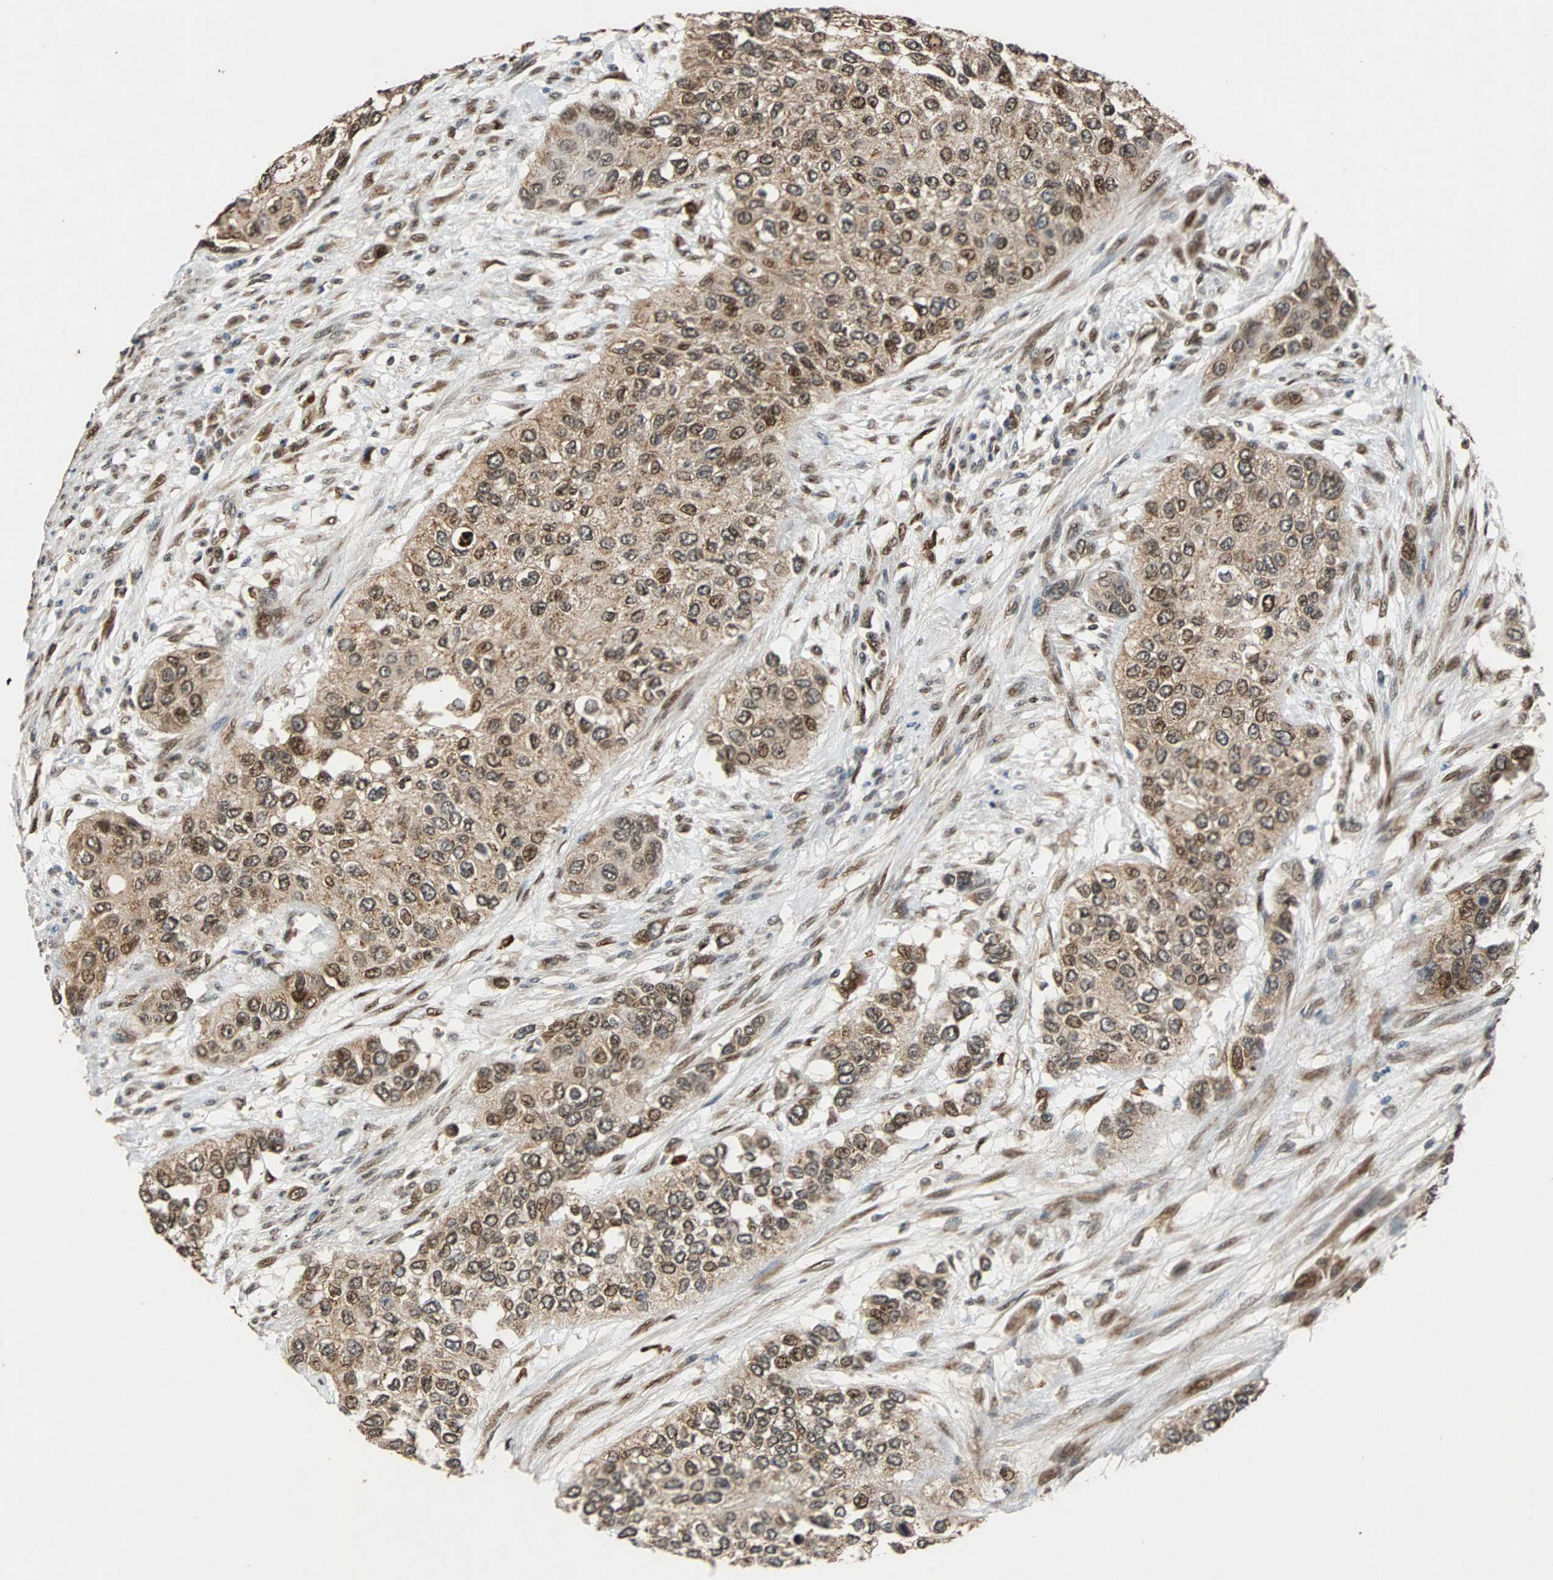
{"staining": {"intensity": "moderate", "quantity": ">75%", "location": "cytoplasmic/membranous,nuclear"}, "tissue": "urothelial cancer", "cell_type": "Tumor cells", "image_type": "cancer", "snomed": [{"axis": "morphology", "description": "Urothelial carcinoma, High grade"}, {"axis": "topography", "description": "Urinary bladder"}], "caption": "Immunohistochemistry image of neoplastic tissue: human urothelial cancer stained using immunohistochemistry (IHC) shows medium levels of moderate protein expression localized specifically in the cytoplasmic/membranous and nuclear of tumor cells, appearing as a cytoplasmic/membranous and nuclear brown color.", "gene": "USP31", "patient": {"sex": "female", "age": 56}}